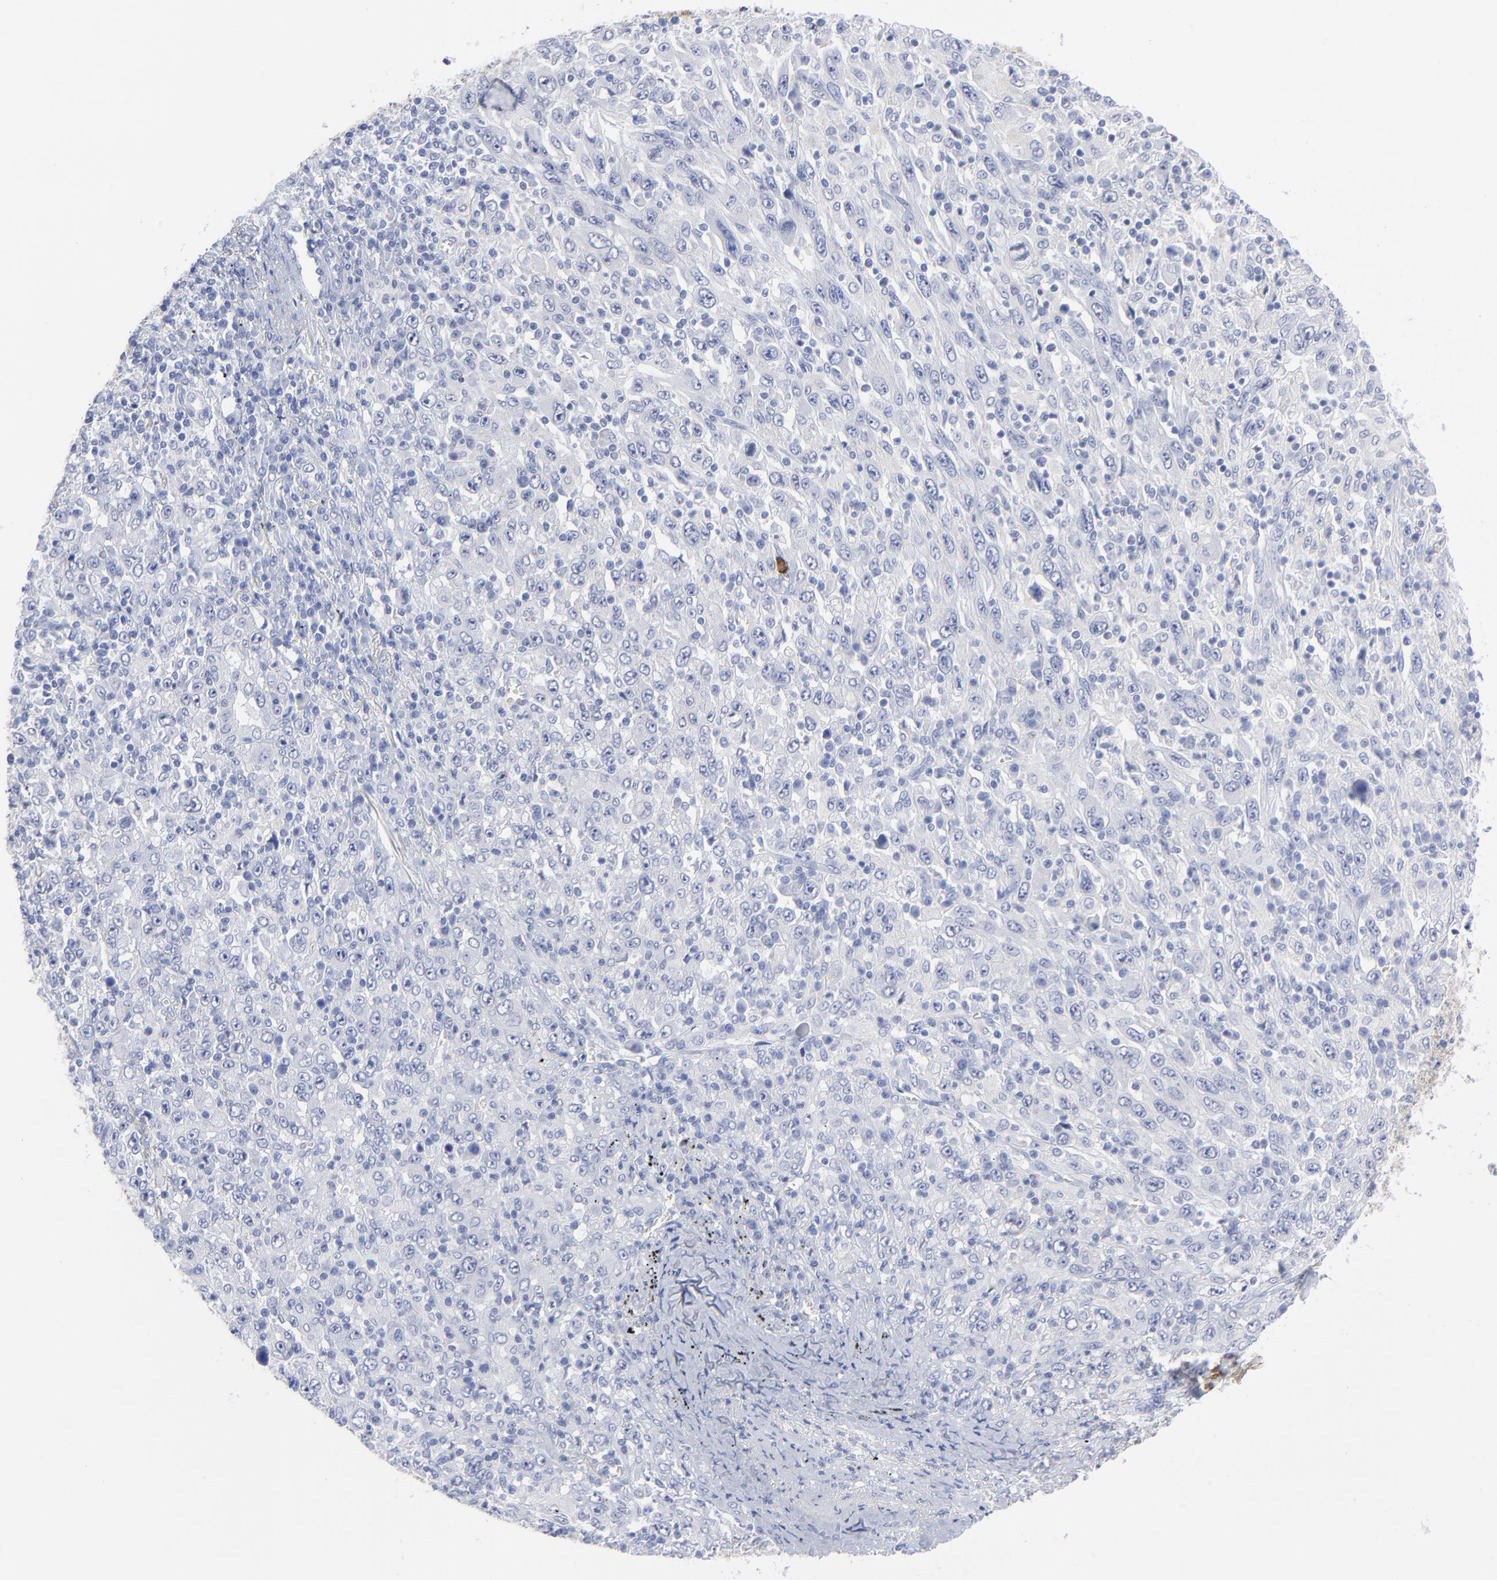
{"staining": {"intensity": "negative", "quantity": "none", "location": "none"}, "tissue": "melanoma", "cell_type": "Tumor cells", "image_type": "cancer", "snomed": [{"axis": "morphology", "description": "Malignant melanoma, Metastatic site"}, {"axis": "topography", "description": "Skin"}], "caption": "Image shows no significant protein positivity in tumor cells of malignant melanoma (metastatic site).", "gene": "CNTN3", "patient": {"sex": "female", "age": 56}}